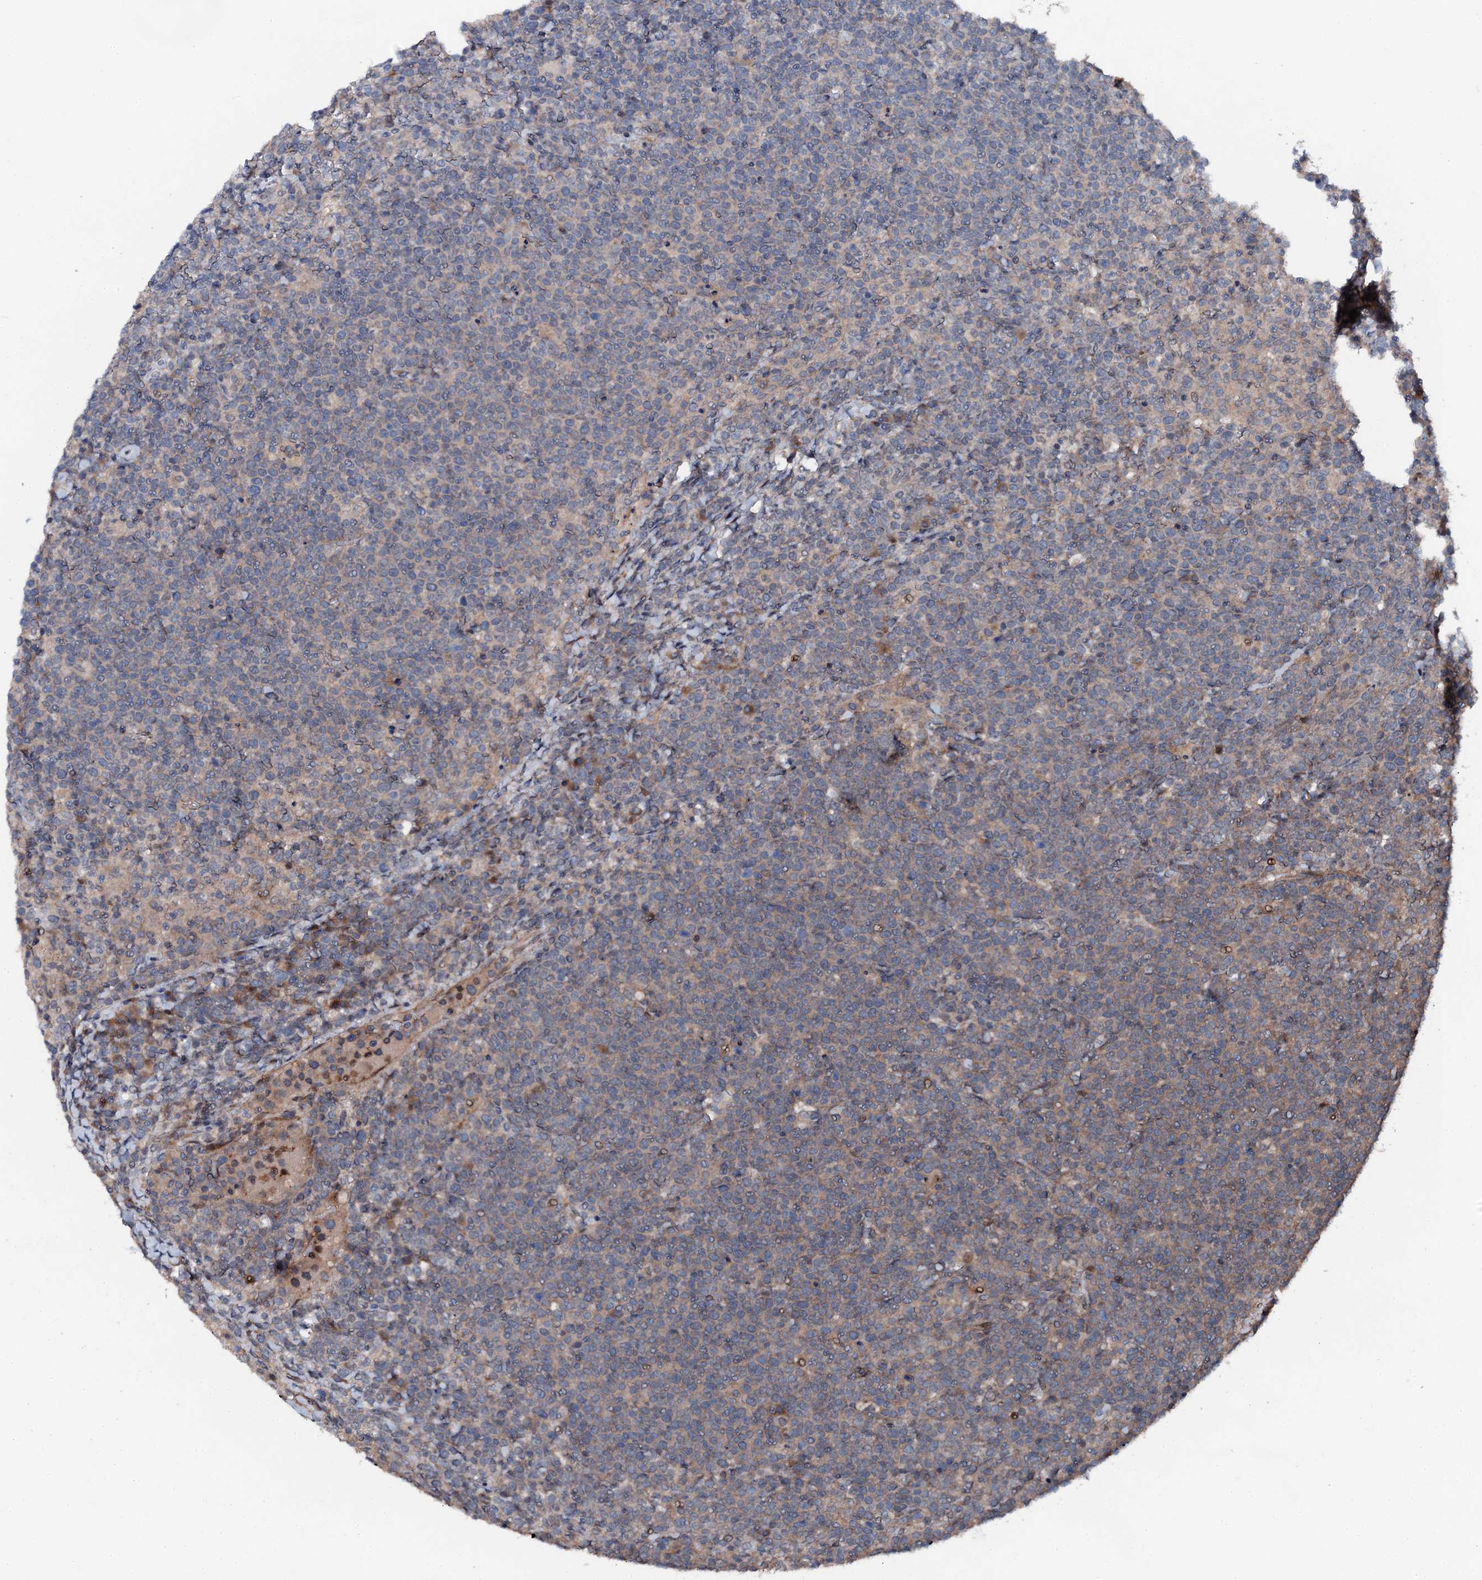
{"staining": {"intensity": "negative", "quantity": "none", "location": "none"}, "tissue": "lymphoma", "cell_type": "Tumor cells", "image_type": "cancer", "snomed": [{"axis": "morphology", "description": "Malignant lymphoma, non-Hodgkin's type, High grade"}, {"axis": "topography", "description": "Lymph node"}], "caption": "This is a image of immunohistochemistry staining of high-grade malignant lymphoma, non-Hodgkin's type, which shows no staining in tumor cells.", "gene": "FLYWCH1", "patient": {"sex": "male", "age": 61}}